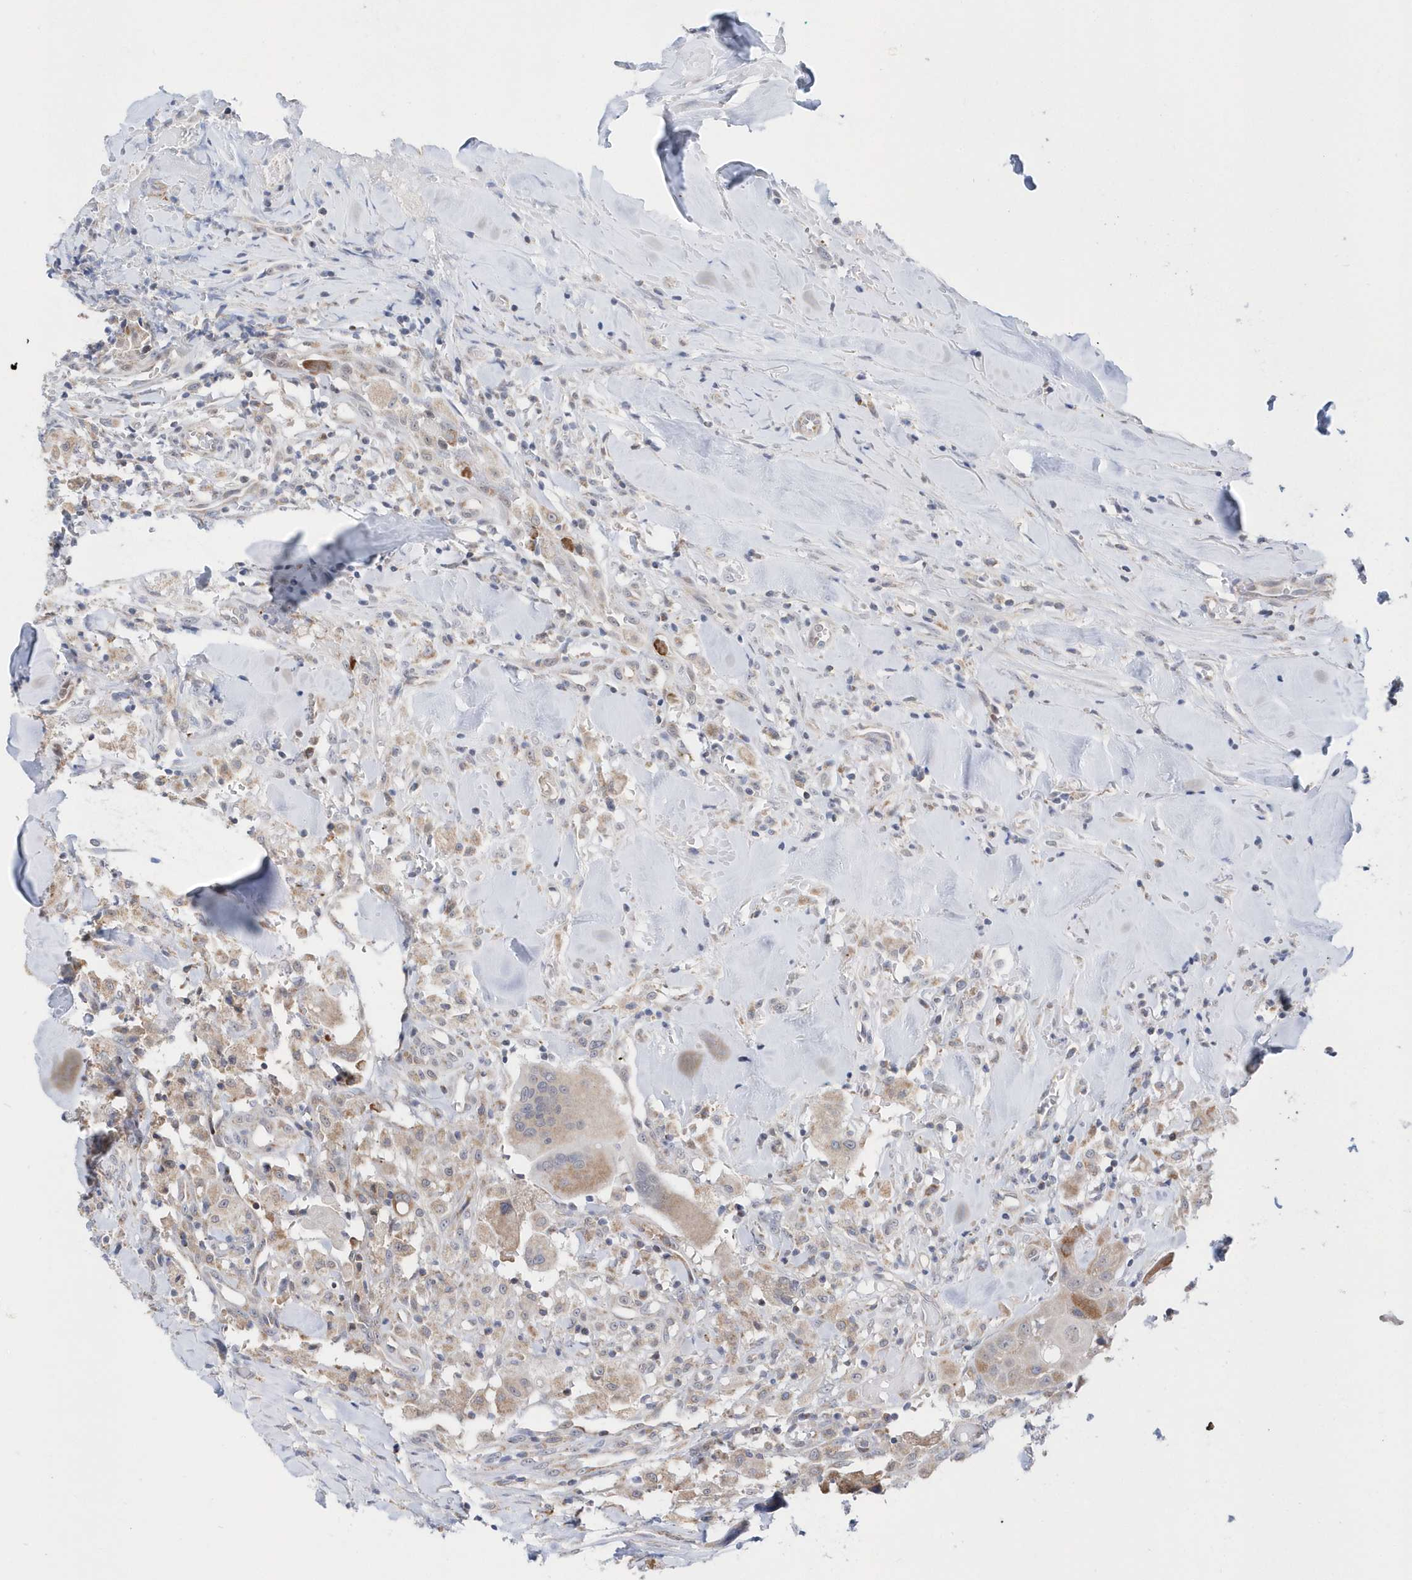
{"staining": {"intensity": "moderate", "quantity": ">75%", "location": "cytoplasmic/membranous"}, "tissue": "head and neck cancer", "cell_type": "Tumor cells", "image_type": "cancer", "snomed": [{"axis": "morphology", "description": "Normal tissue, NOS"}, {"axis": "morphology", "description": "Squamous cell carcinoma, NOS"}, {"axis": "topography", "description": "Skeletal muscle"}, {"axis": "topography", "description": "Head-Neck"}], "caption": "IHC (DAB (3,3'-diaminobenzidine)) staining of human head and neck cancer (squamous cell carcinoma) exhibits moderate cytoplasmic/membranous protein staining in approximately >75% of tumor cells.", "gene": "SPATA5", "patient": {"sex": "male", "age": 51}}